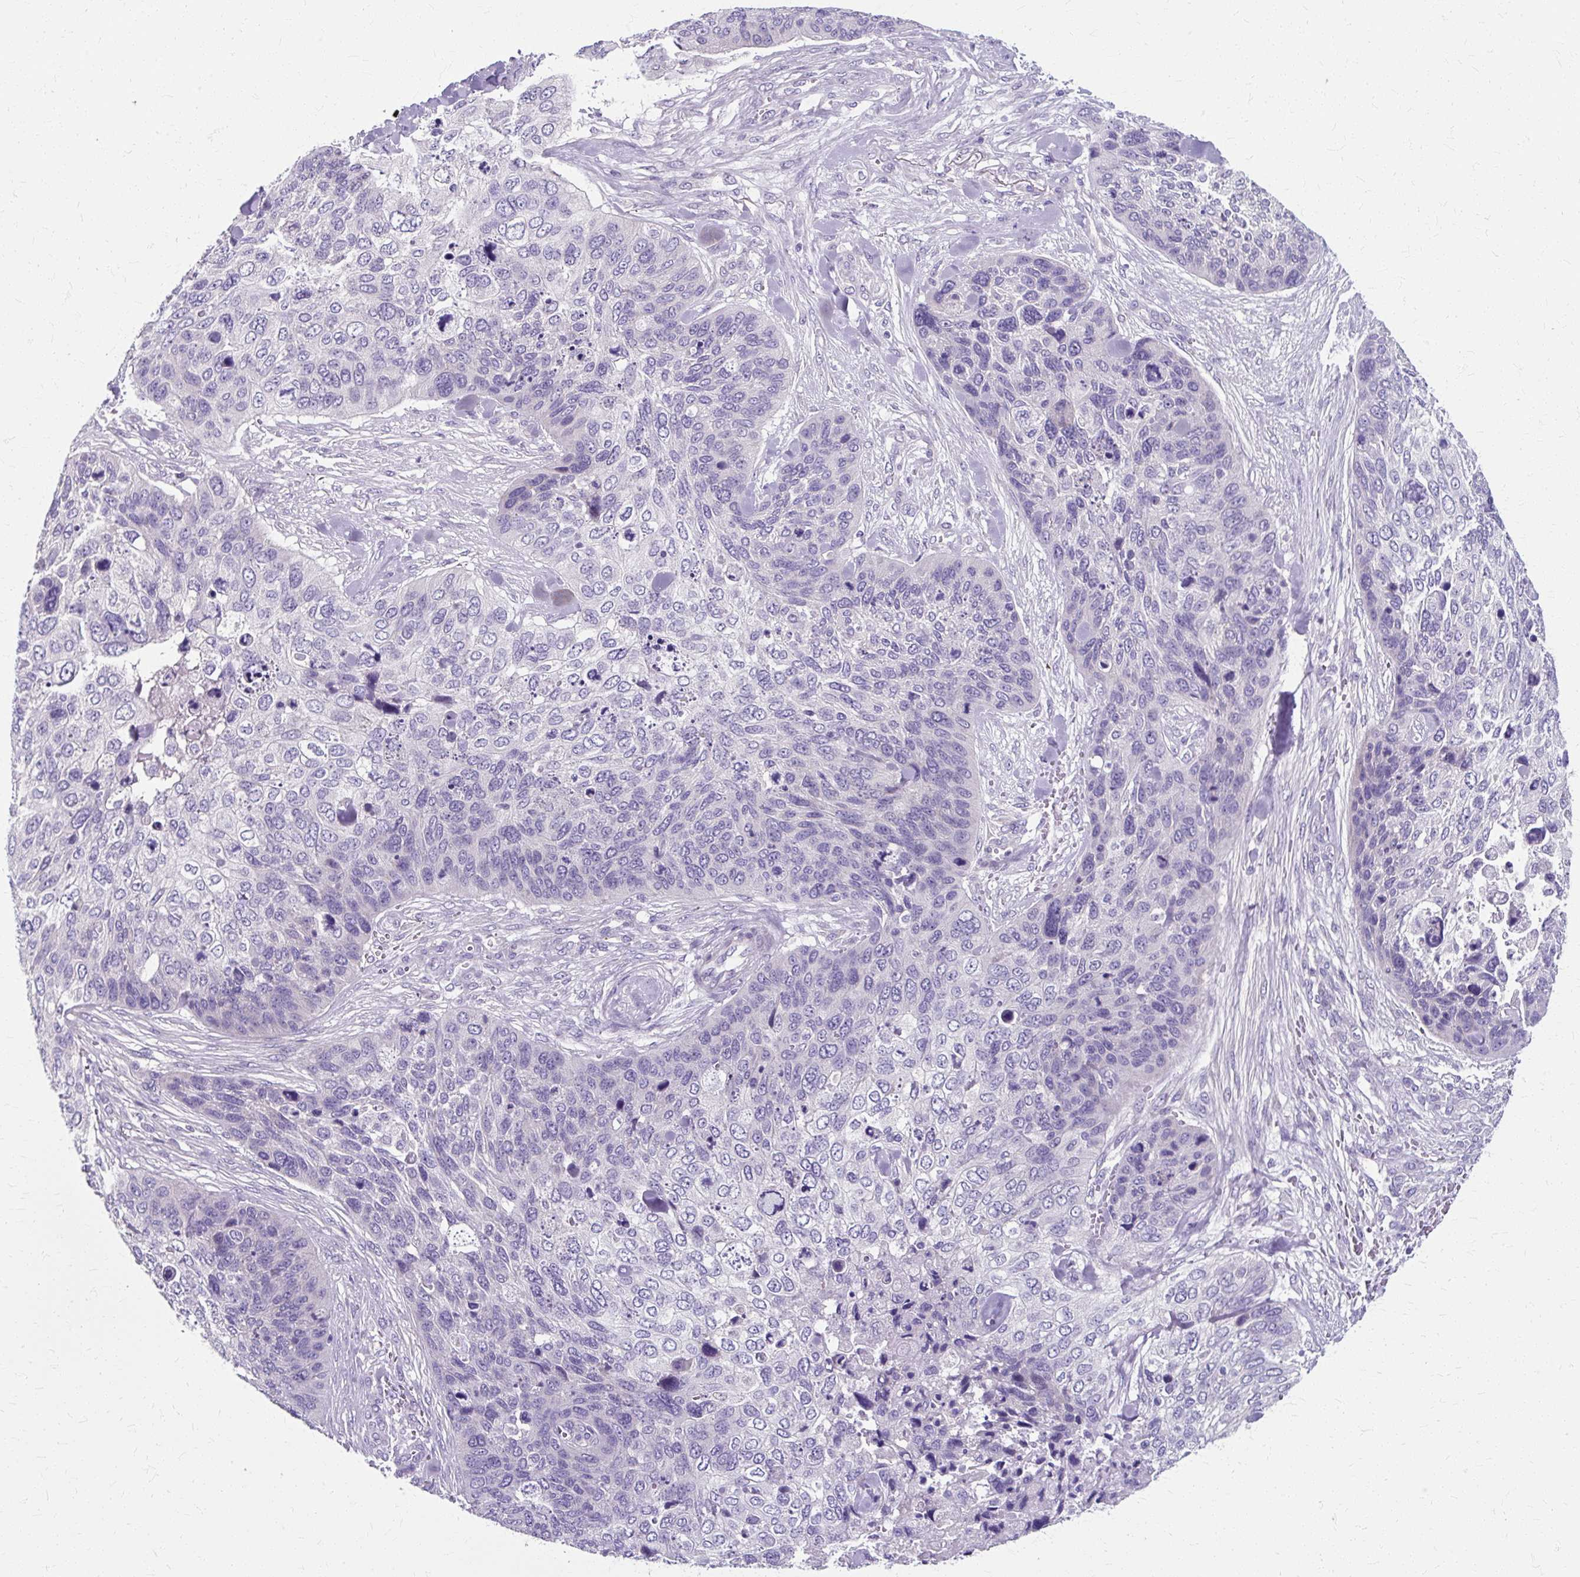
{"staining": {"intensity": "negative", "quantity": "none", "location": "none"}, "tissue": "skin cancer", "cell_type": "Tumor cells", "image_type": "cancer", "snomed": [{"axis": "morphology", "description": "Basal cell carcinoma"}, {"axis": "topography", "description": "Skin"}], "caption": "Skin cancer was stained to show a protein in brown. There is no significant staining in tumor cells.", "gene": "ZNF555", "patient": {"sex": "female", "age": 74}}